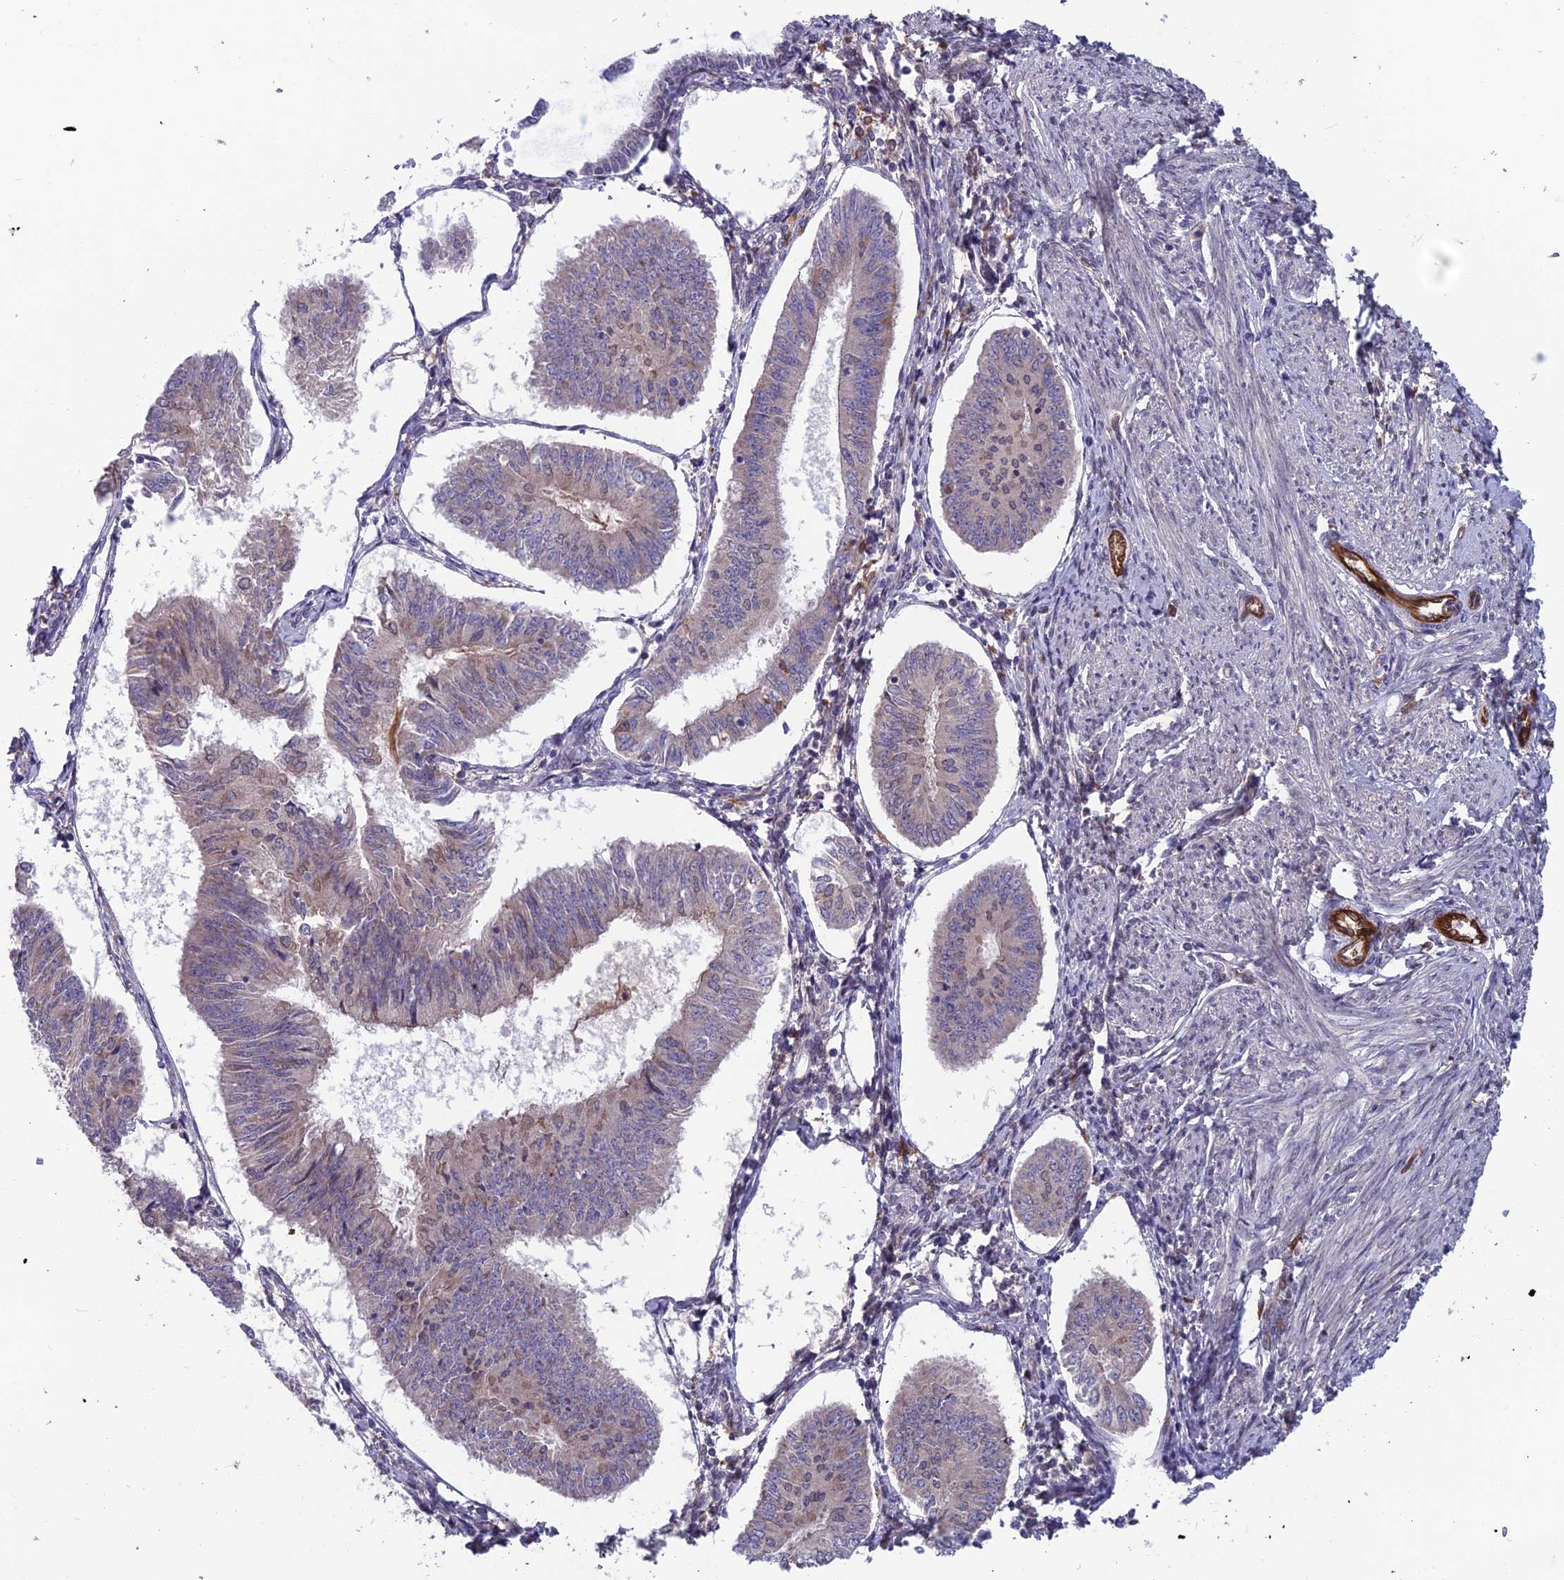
{"staining": {"intensity": "weak", "quantity": "<25%", "location": "cytoplasmic/membranous"}, "tissue": "endometrial cancer", "cell_type": "Tumor cells", "image_type": "cancer", "snomed": [{"axis": "morphology", "description": "Adenocarcinoma, NOS"}, {"axis": "topography", "description": "Endometrium"}], "caption": "High power microscopy micrograph of an immunohistochemistry image of adenocarcinoma (endometrial), revealing no significant positivity in tumor cells.", "gene": "MAST2", "patient": {"sex": "female", "age": 58}}